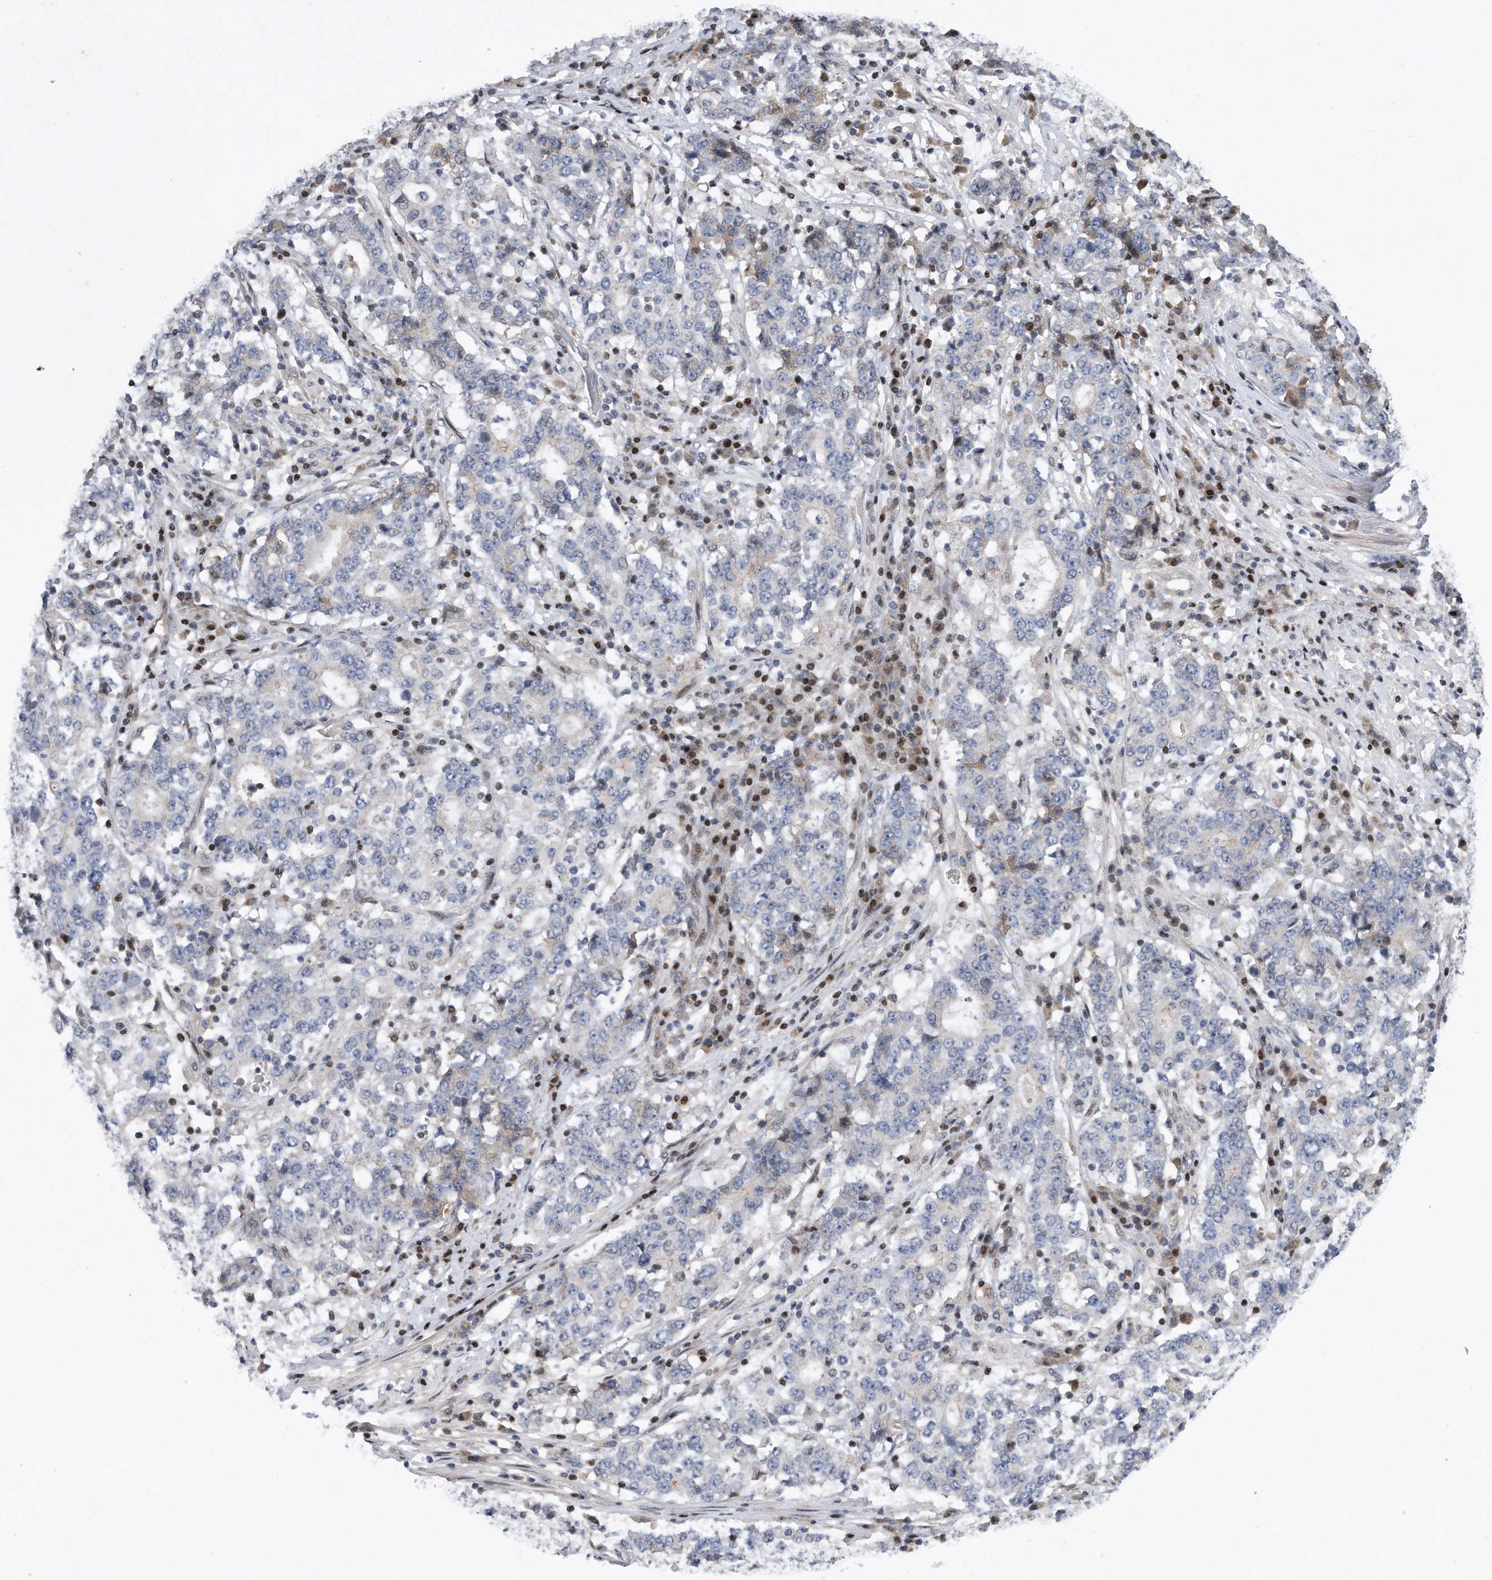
{"staining": {"intensity": "negative", "quantity": "none", "location": "none"}, "tissue": "stomach cancer", "cell_type": "Tumor cells", "image_type": "cancer", "snomed": [{"axis": "morphology", "description": "Adenocarcinoma, NOS"}, {"axis": "topography", "description": "Stomach"}], "caption": "A high-resolution photomicrograph shows IHC staining of stomach cancer, which exhibits no significant staining in tumor cells. (Immunohistochemistry (ihc), brightfield microscopy, high magnification).", "gene": "CDH12", "patient": {"sex": "male", "age": 59}}